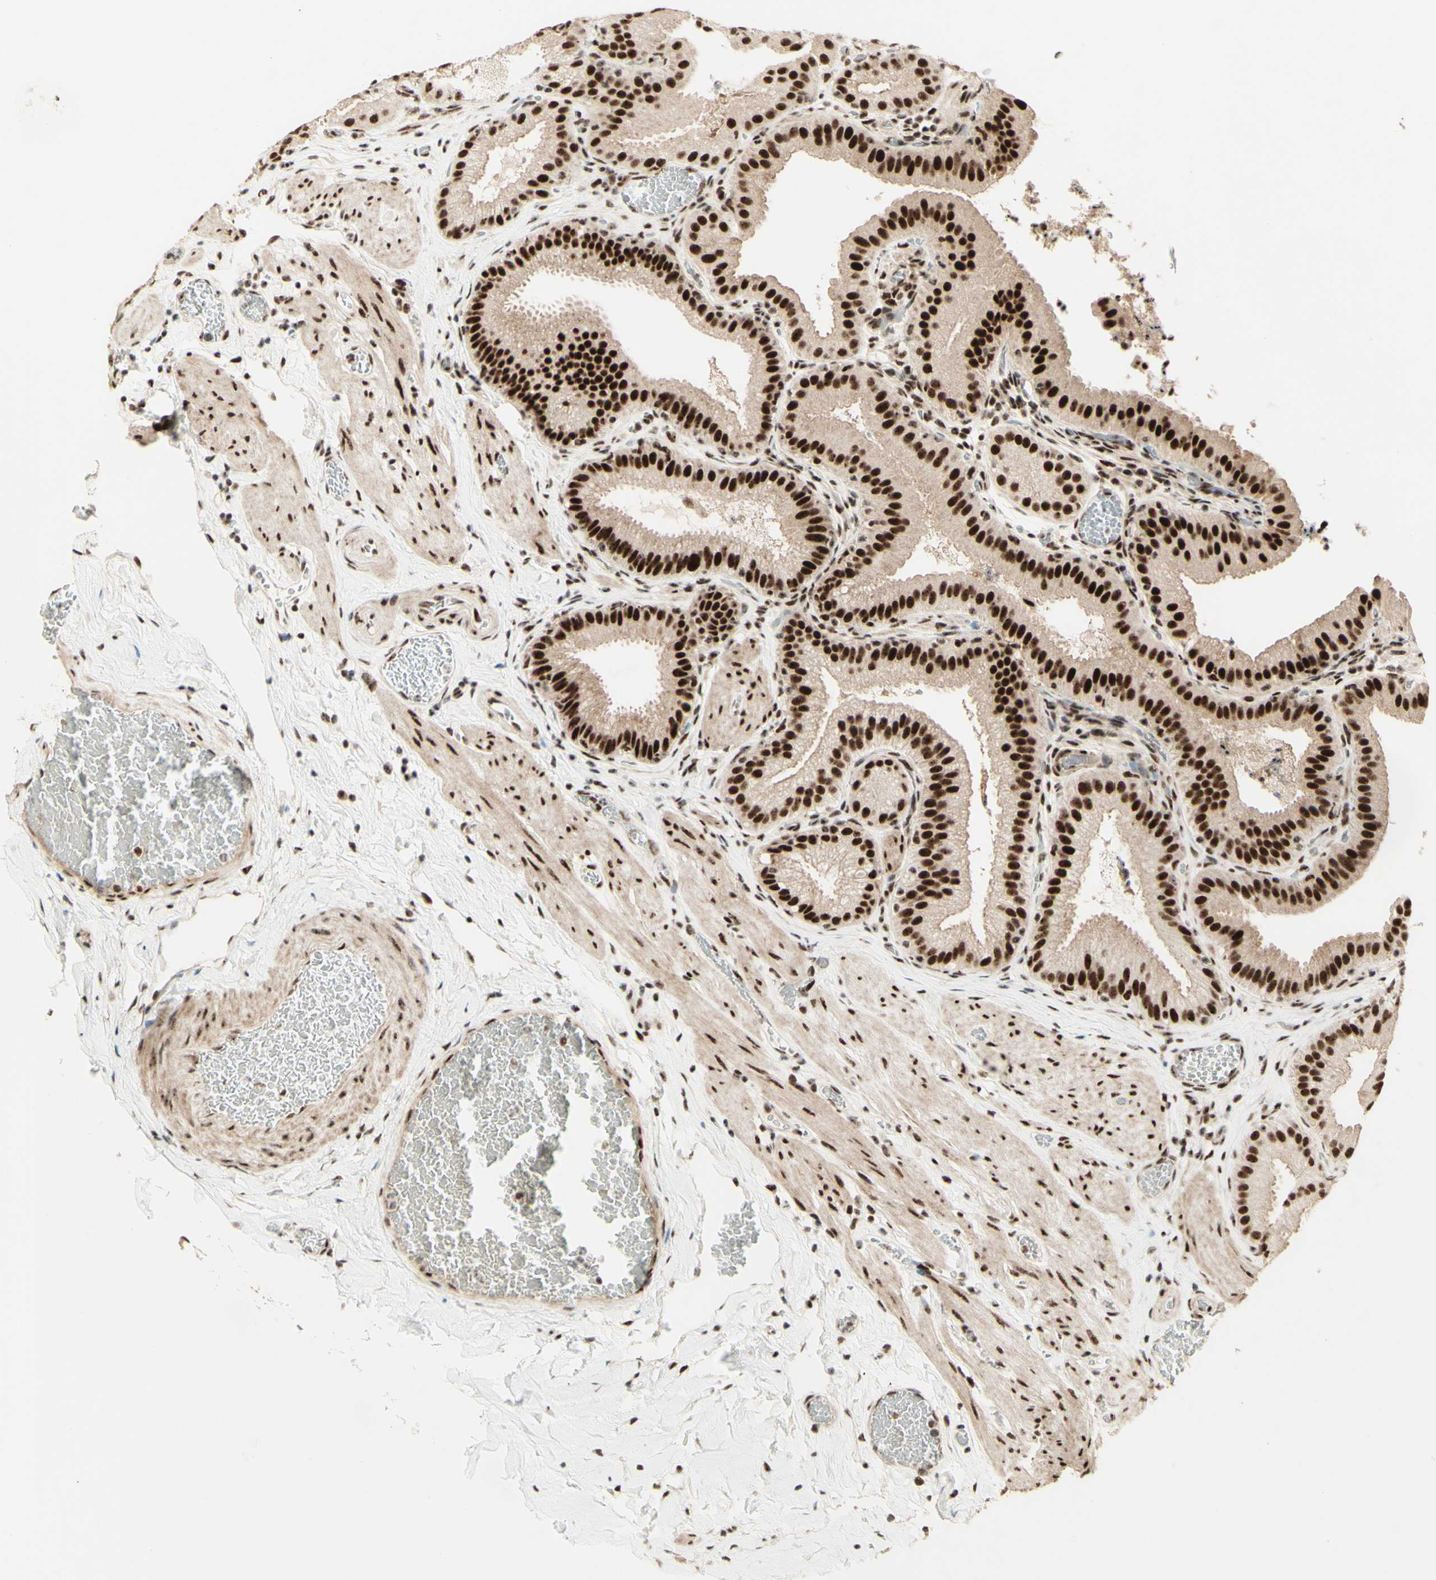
{"staining": {"intensity": "strong", "quantity": ">75%", "location": "cytoplasmic/membranous,nuclear"}, "tissue": "gallbladder", "cell_type": "Glandular cells", "image_type": "normal", "snomed": [{"axis": "morphology", "description": "Normal tissue, NOS"}, {"axis": "topography", "description": "Gallbladder"}], "caption": "Immunohistochemistry of benign human gallbladder displays high levels of strong cytoplasmic/membranous,nuclear expression in approximately >75% of glandular cells. (DAB (3,3'-diaminobenzidine) = brown stain, brightfield microscopy at high magnification).", "gene": "DHX9", "patient": {"sex": "male", "age": 54}}